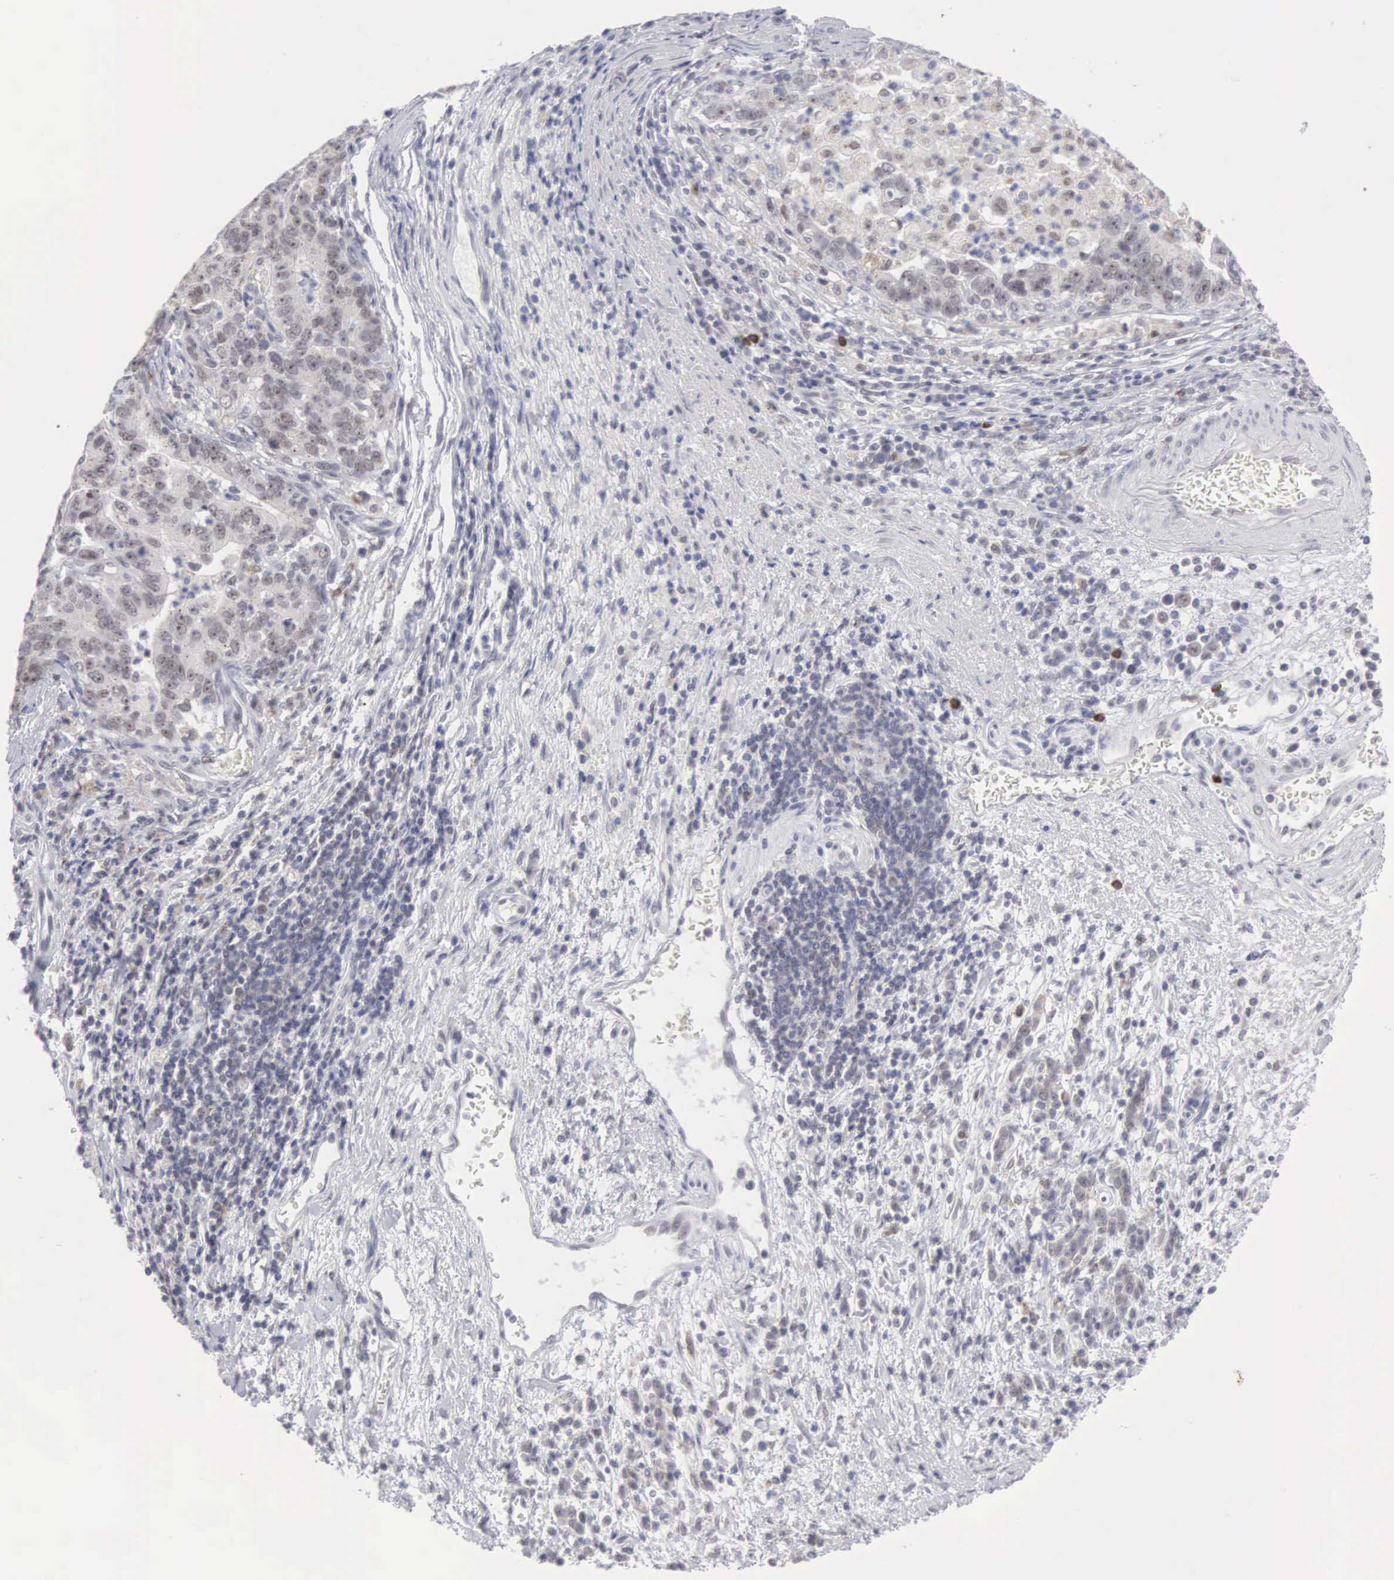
{"staining": {"intensity": "weak", "quantity": "25%-75%", "location": "cytoplasmic/membranous,nuclear"}, "tissue": "stomach cancer", "cell_type": "Tumor cells", "image_type": "cancer", "snomed": [{"axis": "morphology", "description": "Adenocarcinoma, NOS"}, {"axis": "topography", "description": "Stomach, upper"}], "caption": "Immunohistochemical staining of human adenocarcinoma (stomach) shows low levels of weak cytoplasmic/membranous and nuclear protein expression in about 25%-75% of tumor cells.", "gene": "MNAT1", "patient": {"sex": "female", "age": 50}}